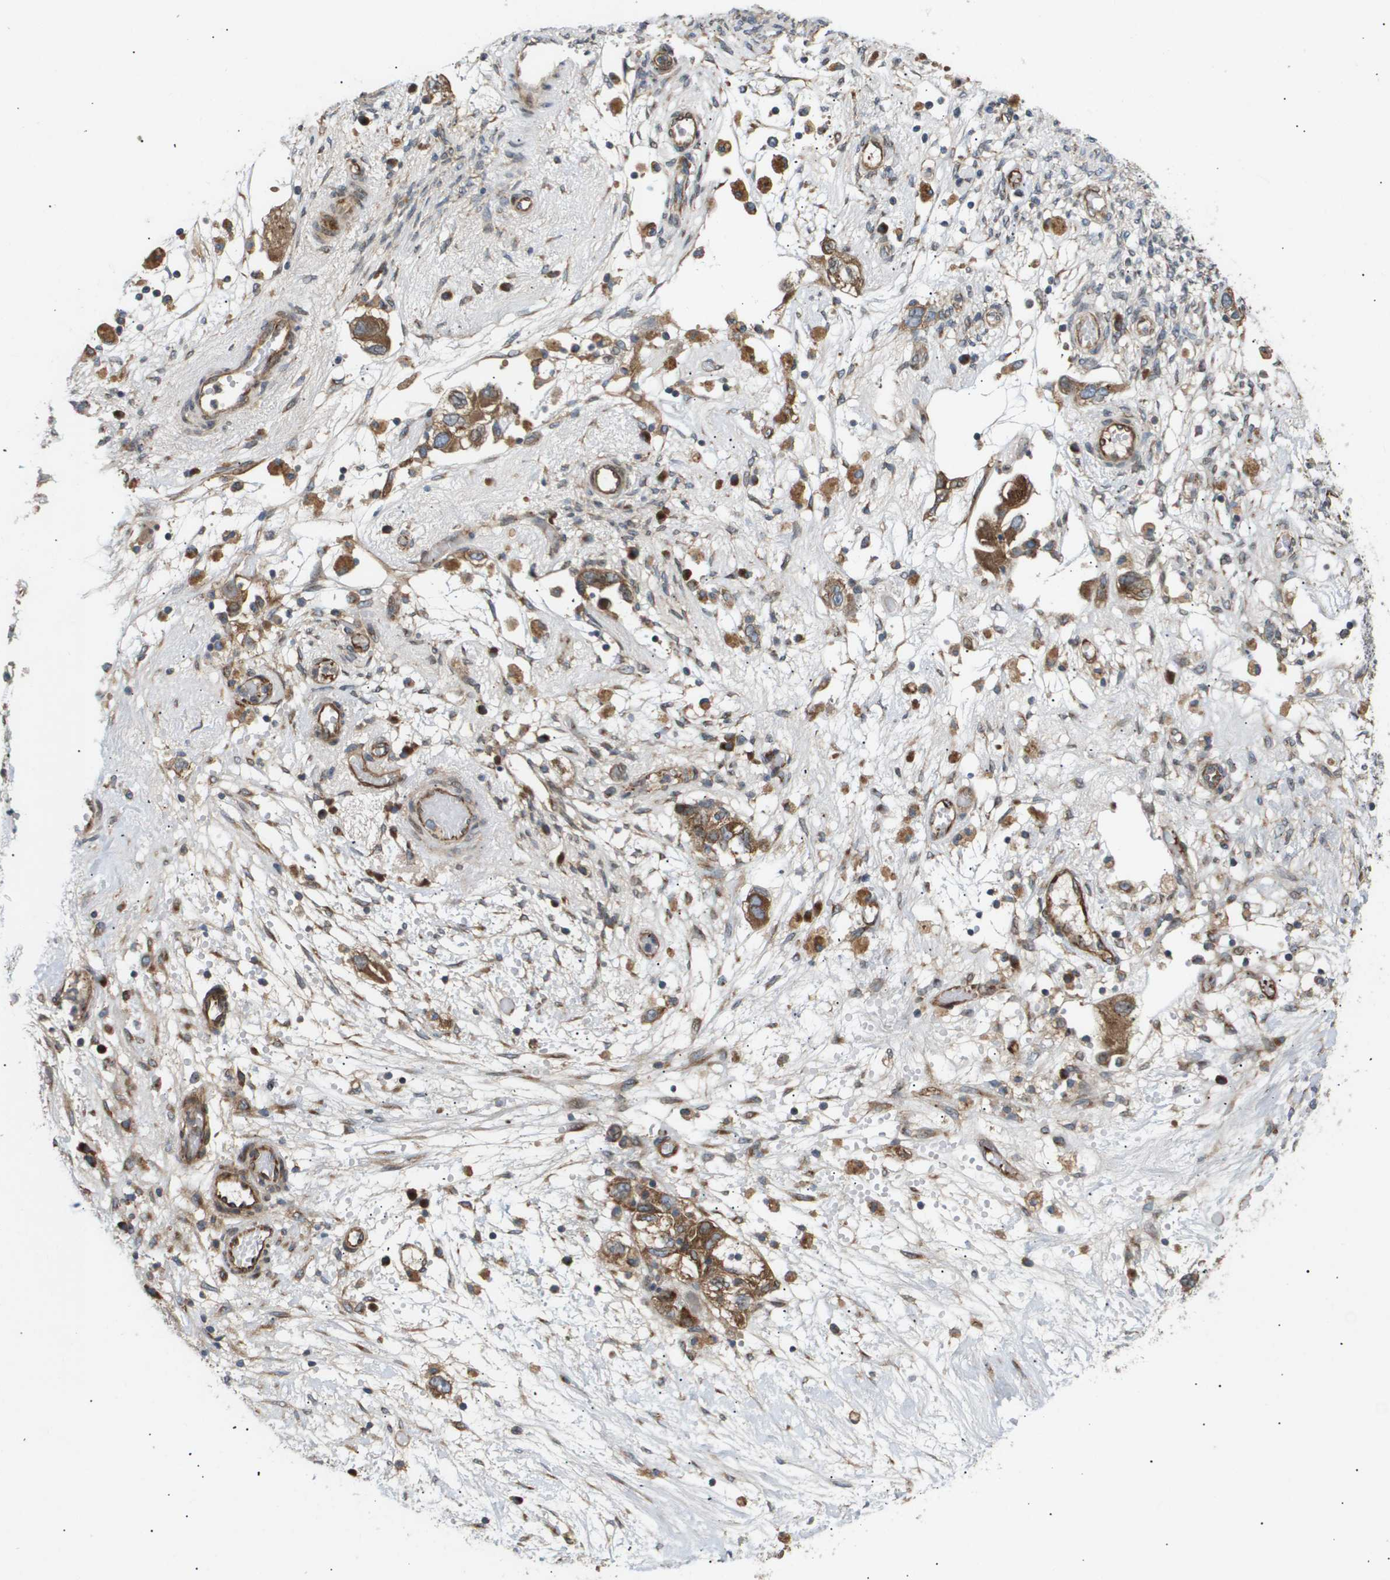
{"staining": {"intensity": "moderate", "quantity": ">75%", "location": "cytoplasmic/membranous"}, "tissue": "ovarian cancer", "cell_type": "Tumor cells", "image_type": "cancer", "snomed": [{"axis": "morphology", "description": "Carcinoma, NOS"}, {"axis": "morphology", "description": "Cystadenocarcinoma, serous, NOS"}, {"axis": "topography", "description": "Ovary"}], "caption": "High-magnification brightfield microscopy of ovarian cancer (serous cystadenocarcinoma) stained with DAB (brown) and counterstained with hematoxylin (blue). tumor cells exhibit moderate cytoplasmic/membranous positivity is identified in approximately>75% of cells.", "gene": "LYSMD3", "patient": {"sex": "female", "age": 69}}